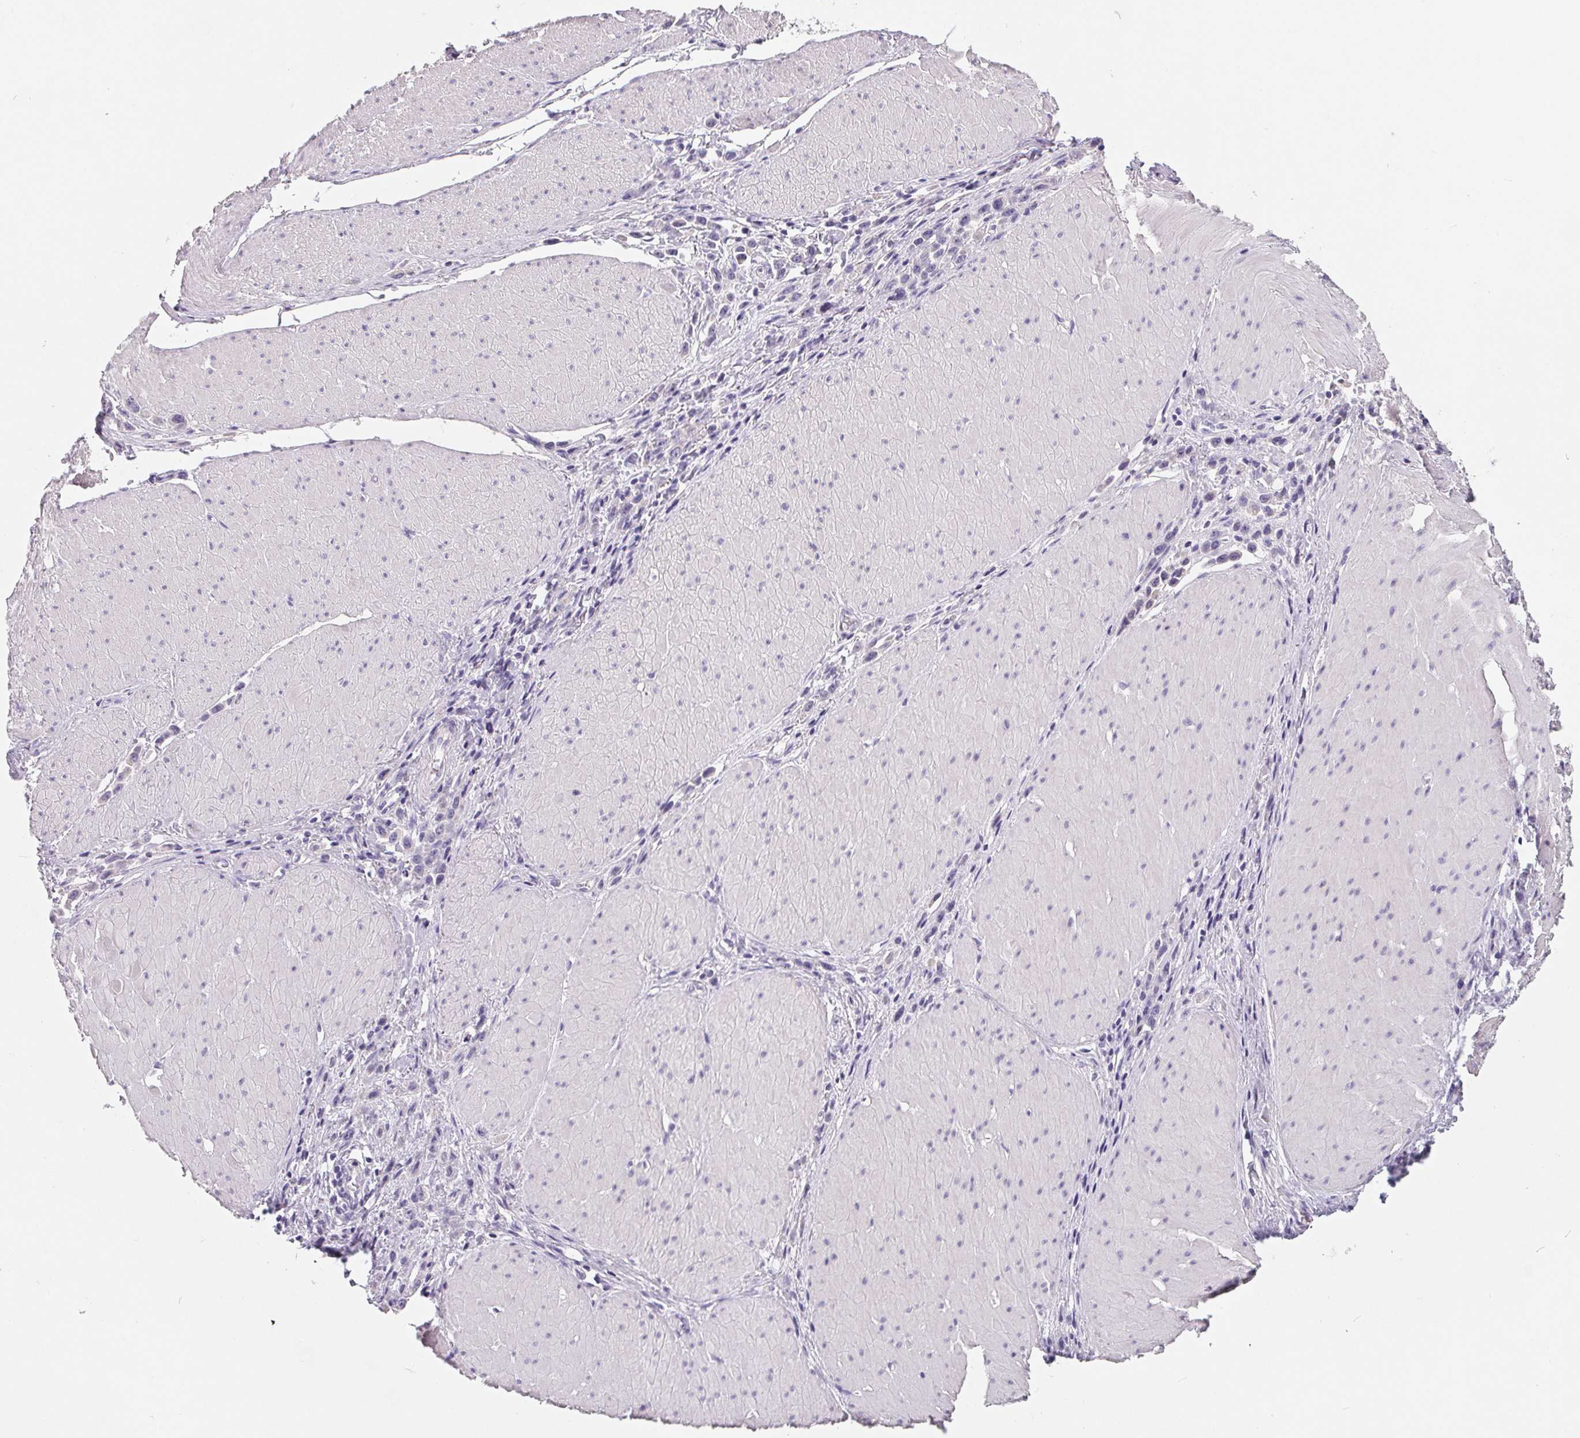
{"staining": {"intensity": "negative", "quantity": "none", "location": "none"}, "tissue": "stomach cancer", "cell_type": "Tumor cells", "image_type": "cancer", "snomed": [{"axis": "morphology", "description": "Adenocarcinoma, NOS"}, {"axis": "topography", "description": "Stomach"}], "caption": "Adenocarcinoma (stomach) was stained to show a protein in brown. There is no significant expression in tumor cells. (DAB immunohistochemistry (IHC), high magnification).", "gene": "FDX1", "patient": {"sex": "male", "age": 47}}